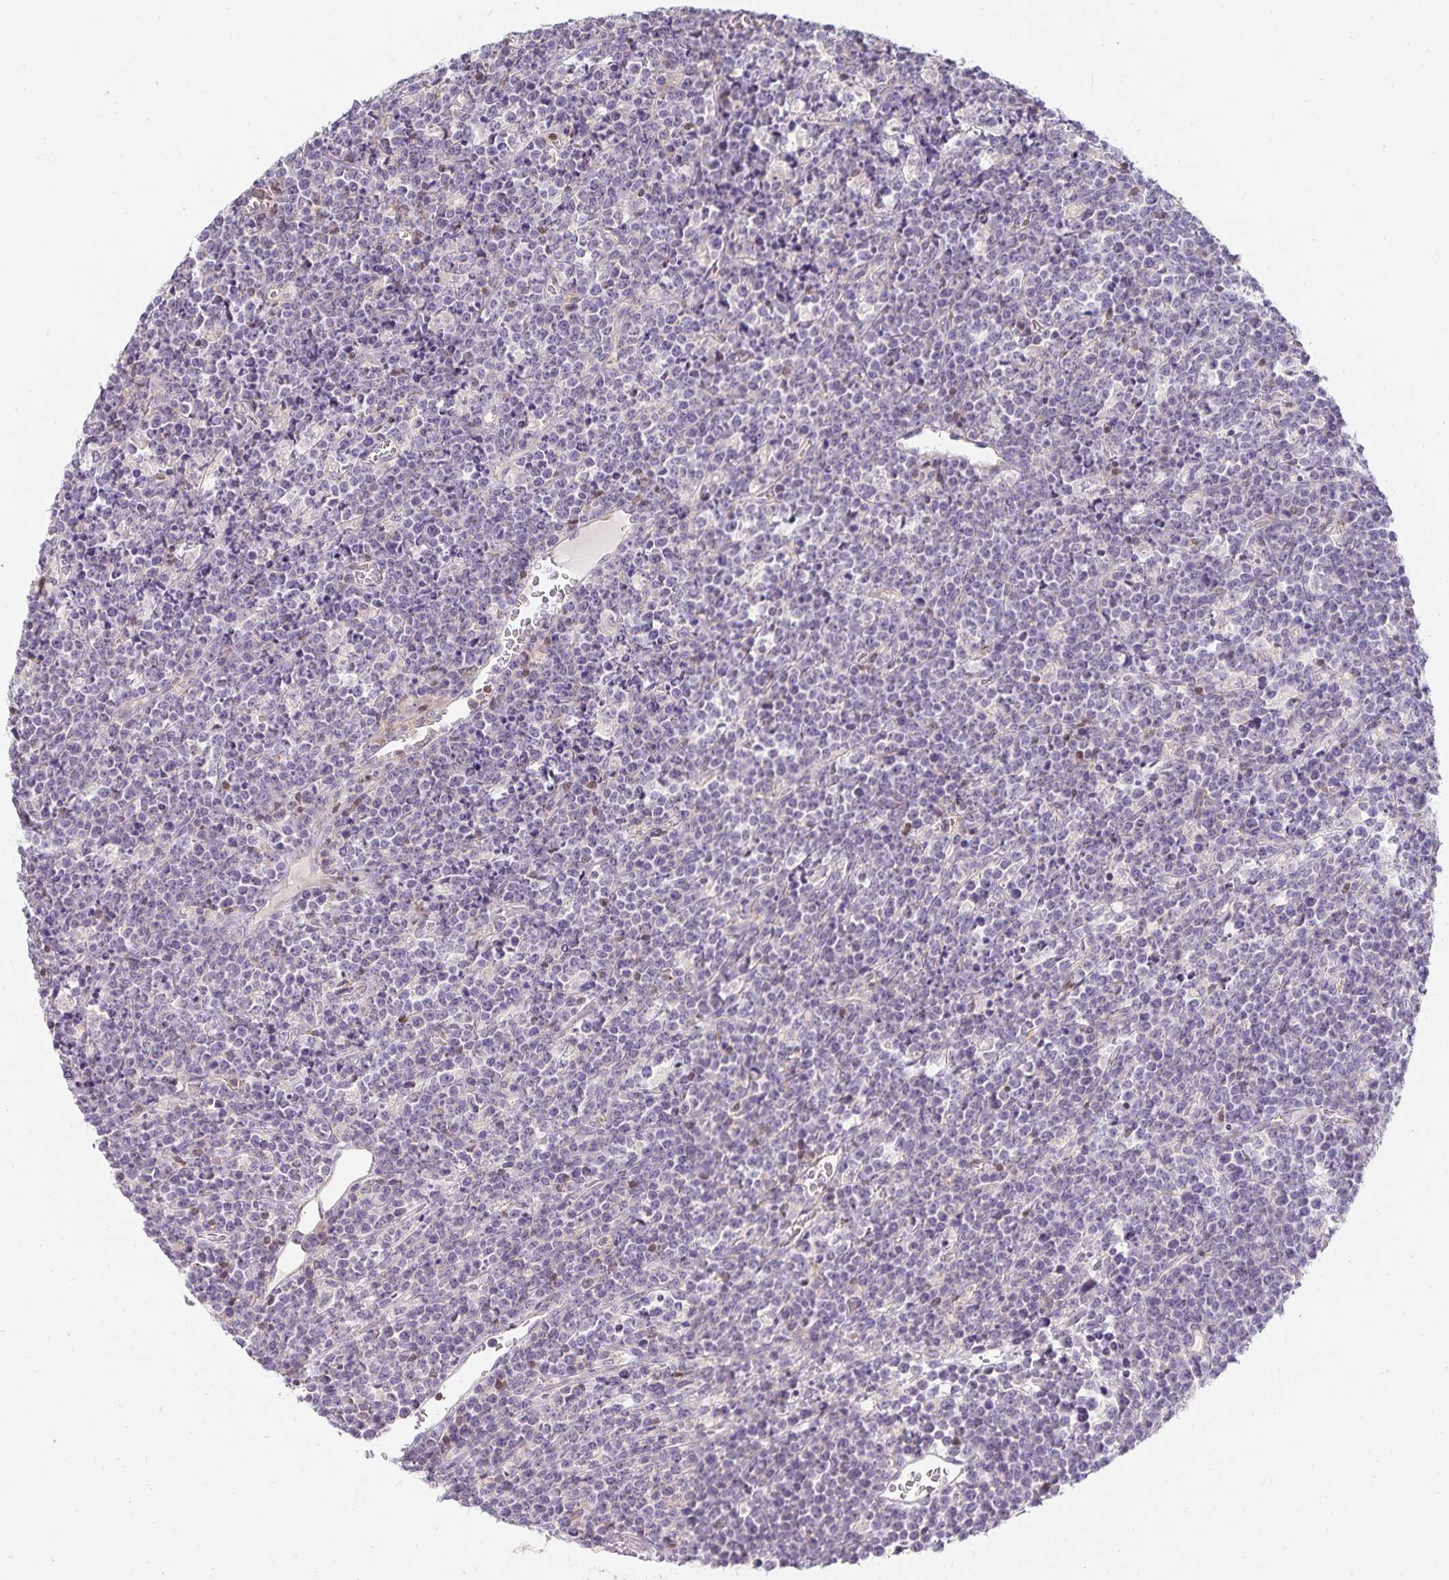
{"staining": {"intensity": "negative", "quantity": "none", "location": "none"}, "tissue": "lymphoma", "cell_type": "Tumor cells", "image_type": "cancer", "snomed": [{"axis": "morphology", "description": "Malignant lymphoma, non-Hodgkin's type, High grade"}, {"axis": "topography", "description": "Ovary"}], "caption": "Immunohistochemistry photomicrograph of malignant lymphoma, non-Hodgkin's type (high-grade) stained for a protein (brown), which displays no expression in tumor cells.", "gene": "GATA3", "patient": {"sex": "female", "age": 56}}